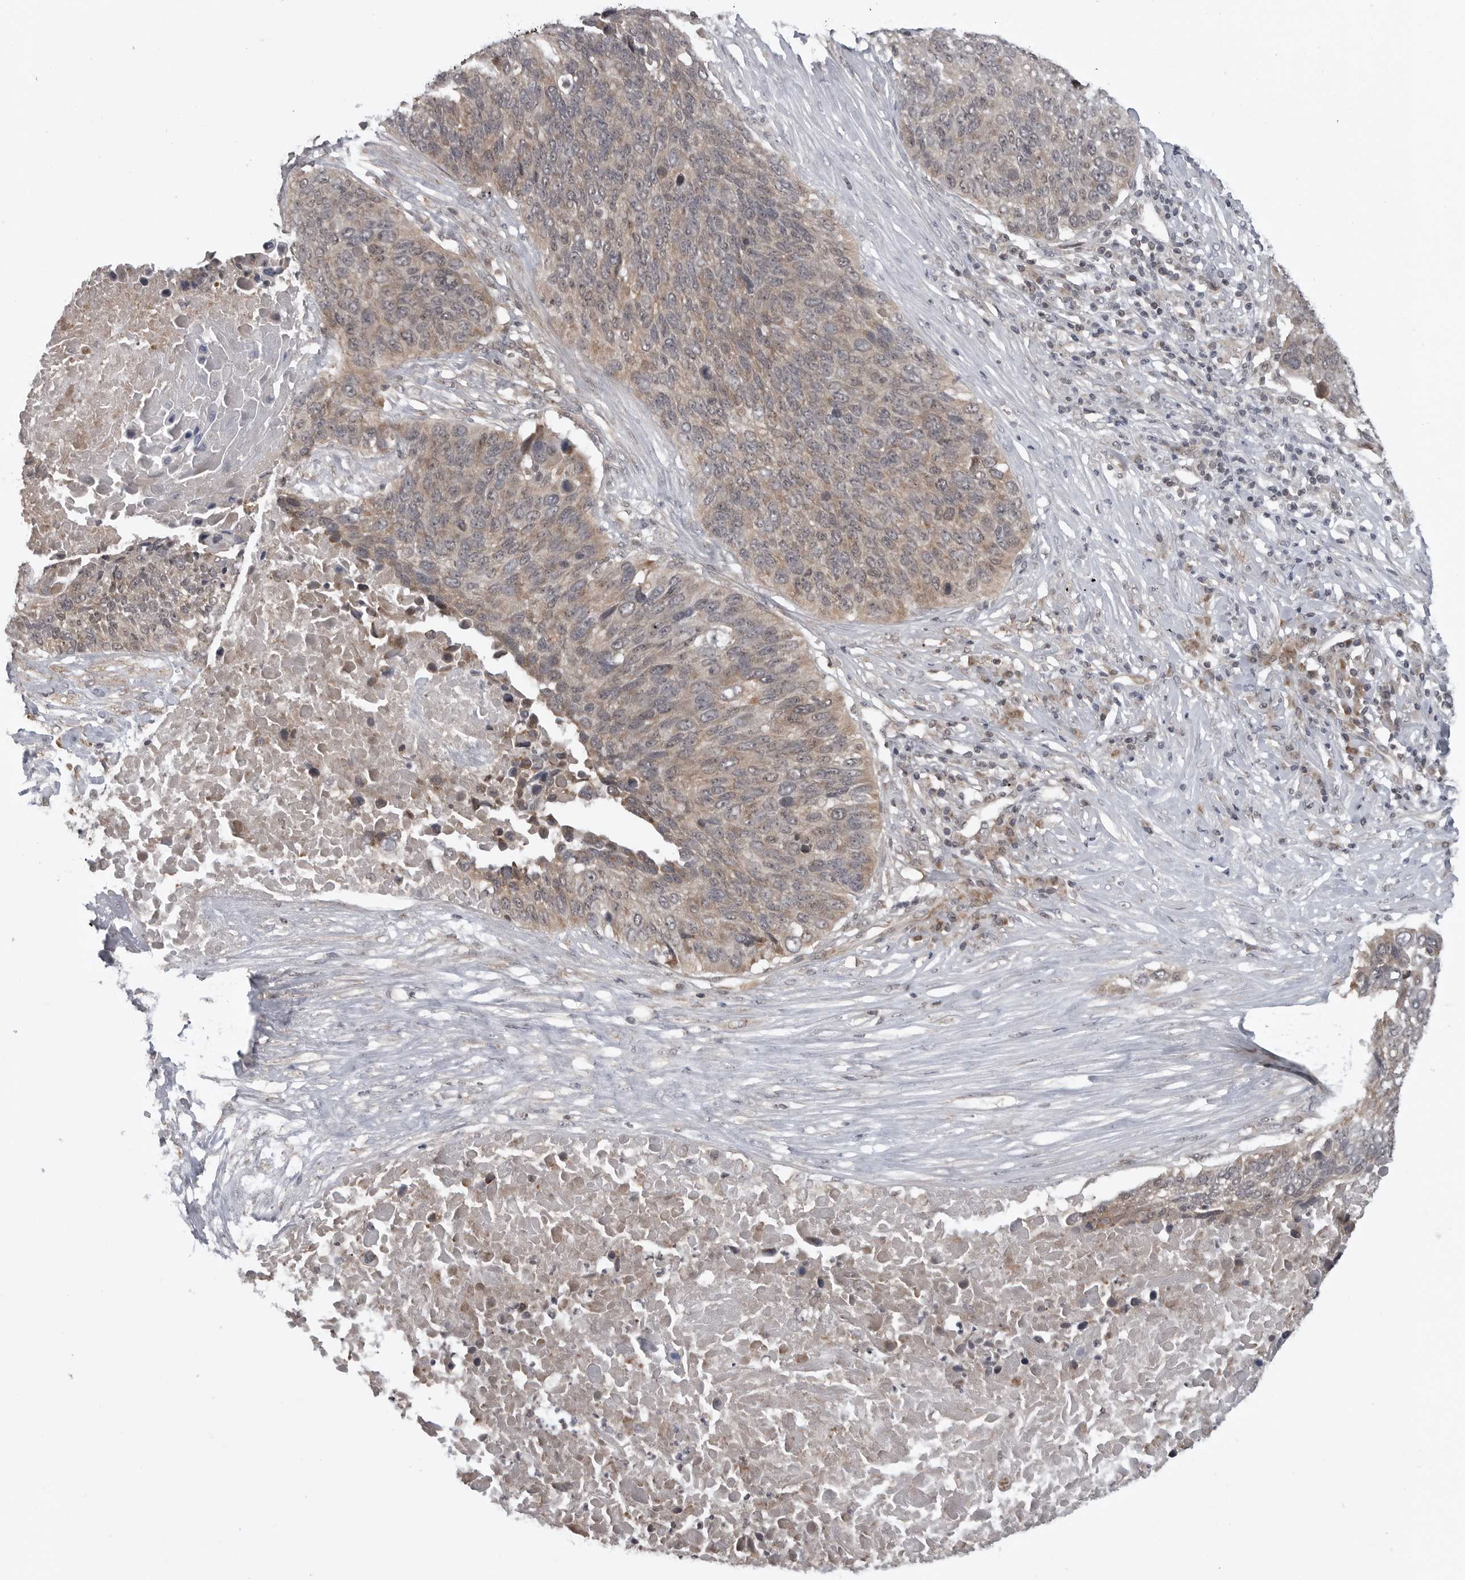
{"staining": {"intensity": "weak", "quantity": ">75%", "location": "cytoplasmic/membranous"}, "tissue": "lung cancer", "cell_type": "Tumor cells", "image_type": "cancer", "snomed": [{"axis": "morphology", "description": "Squamous cell carcinoma, NOS"}, {"axis": "topography", "description": "Lung"}], "caption": "This is an image of immunohistochemistry (IHC) staining of lung cancer (squamous cell carcinoma), which shows weak staining in the cytoplasmic/membranous of tumor cells.", "gene": "FAAP100", "patient": {"sex": "male", "age": 66}}